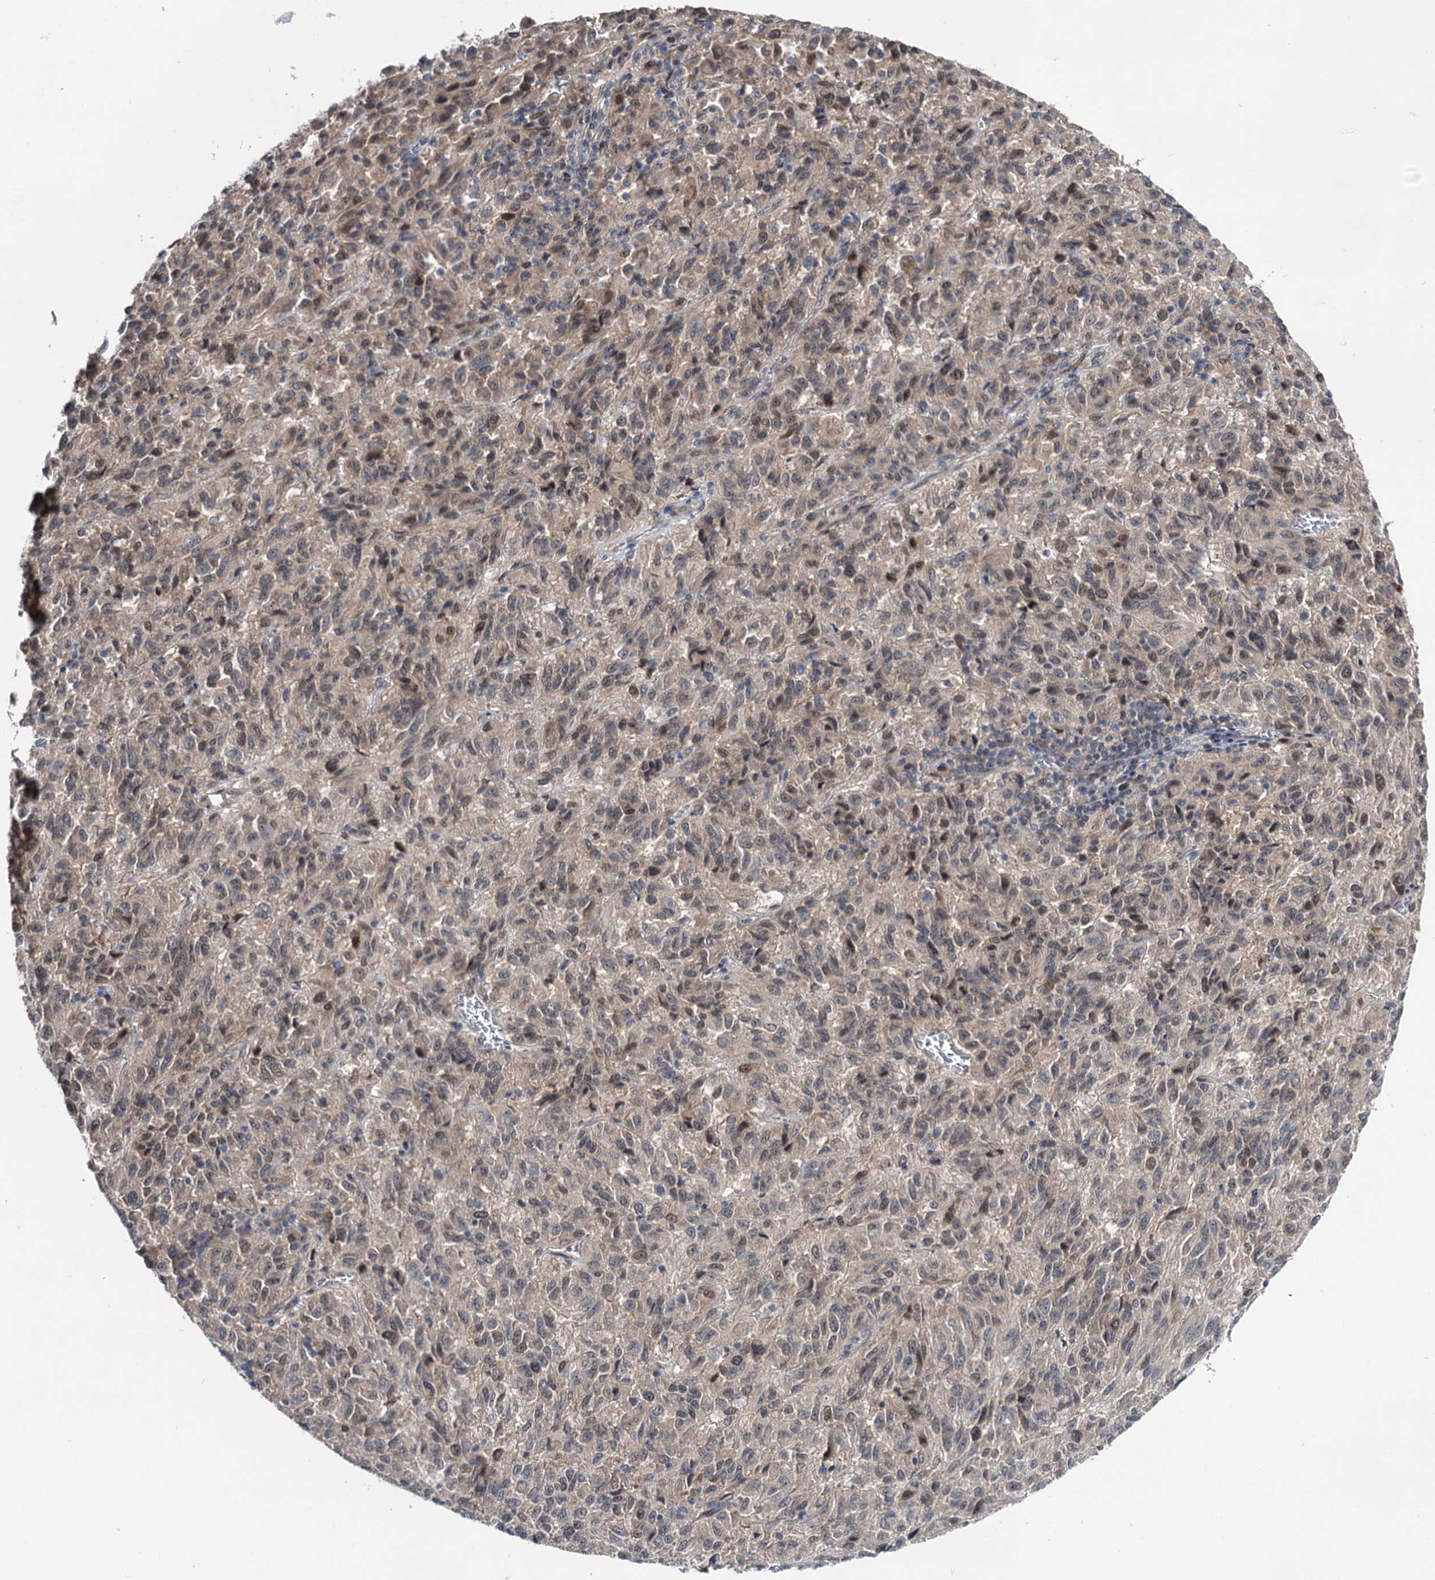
{"staining": {"intensity": "weak", "quantity": "25%-75%", "location": "cytoplasmic/membranous"}, "tissue": "melanoma", "cell_type": "Tumor cells", "image_type": "cancer", "snomed": [{"axis": "morphology", "description": "Malignant melanoma, Metastatic site"}, {"axis": "topography", "description": "Lung"}], "caption": "About 25%-75% of tumor cells in malignant melanoma (metastatic site) demonstrate weak cytoplasmic/membranous protein expression as visualized by brown immunohistochemical staining.", "gene": "DCUN1D4", "patient": {"sex": "male", "age": 64}}